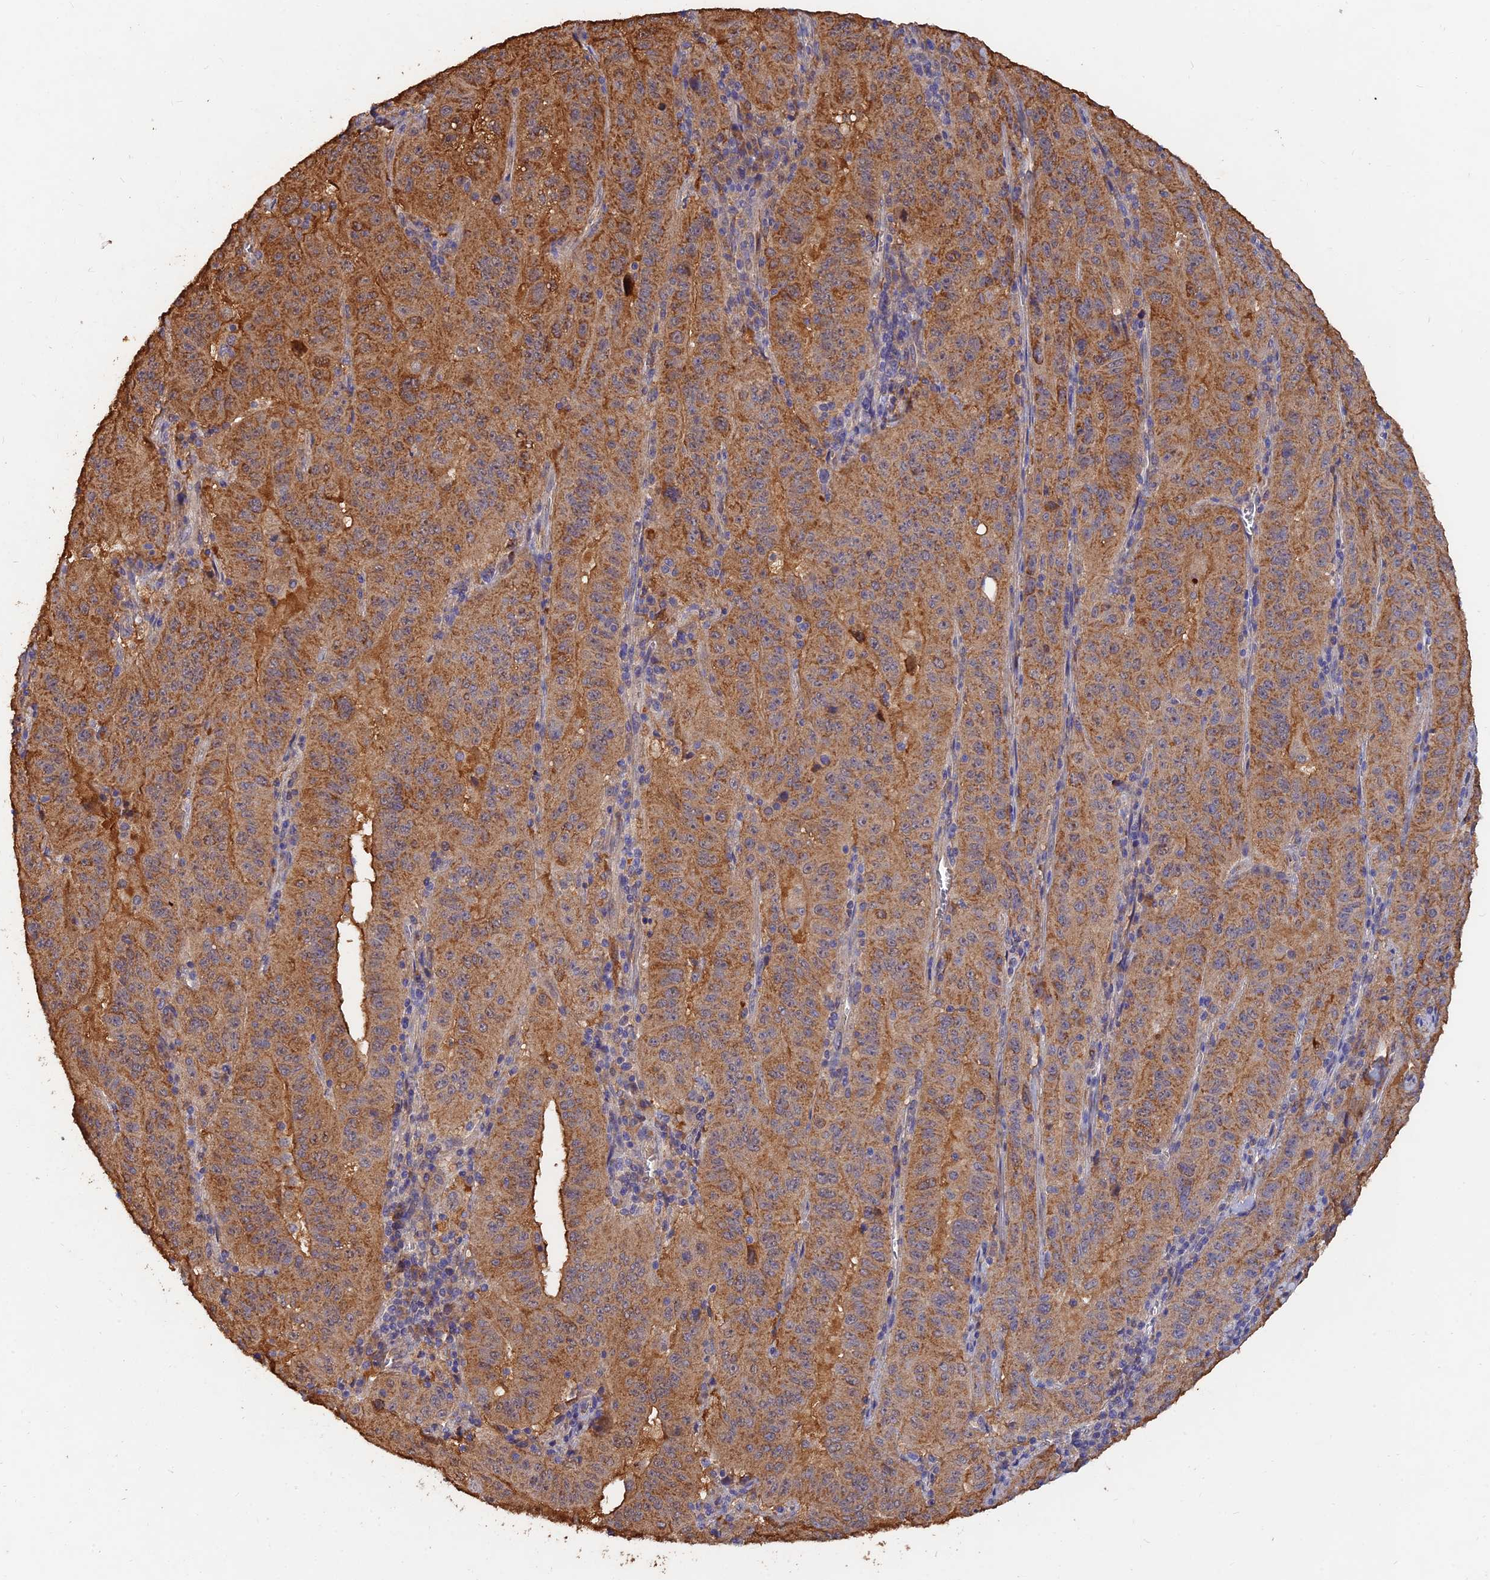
{"staining": {"intensity": "strong", "quantity": ">75%", "location": "cytoplasmic/membranous"}, "tissue": "pancreatic cancer", "cell_type": "Tumor cells", "image_type": "cancer", "snomed": [{"axis": "morphology", "description": "Adenocarcinoma, NOS"}, {"axis": "topography", "description": "Pancreas"}], "caption": "This image demonstrates IHC staining of pancreatic cancer (adenocarcinoma), with high strong cytoplasmic/membranous expression in approximately >75% of tumor cells.", "gene": "SLC38A11", "patient": {"sex": "male", "age": 63}}